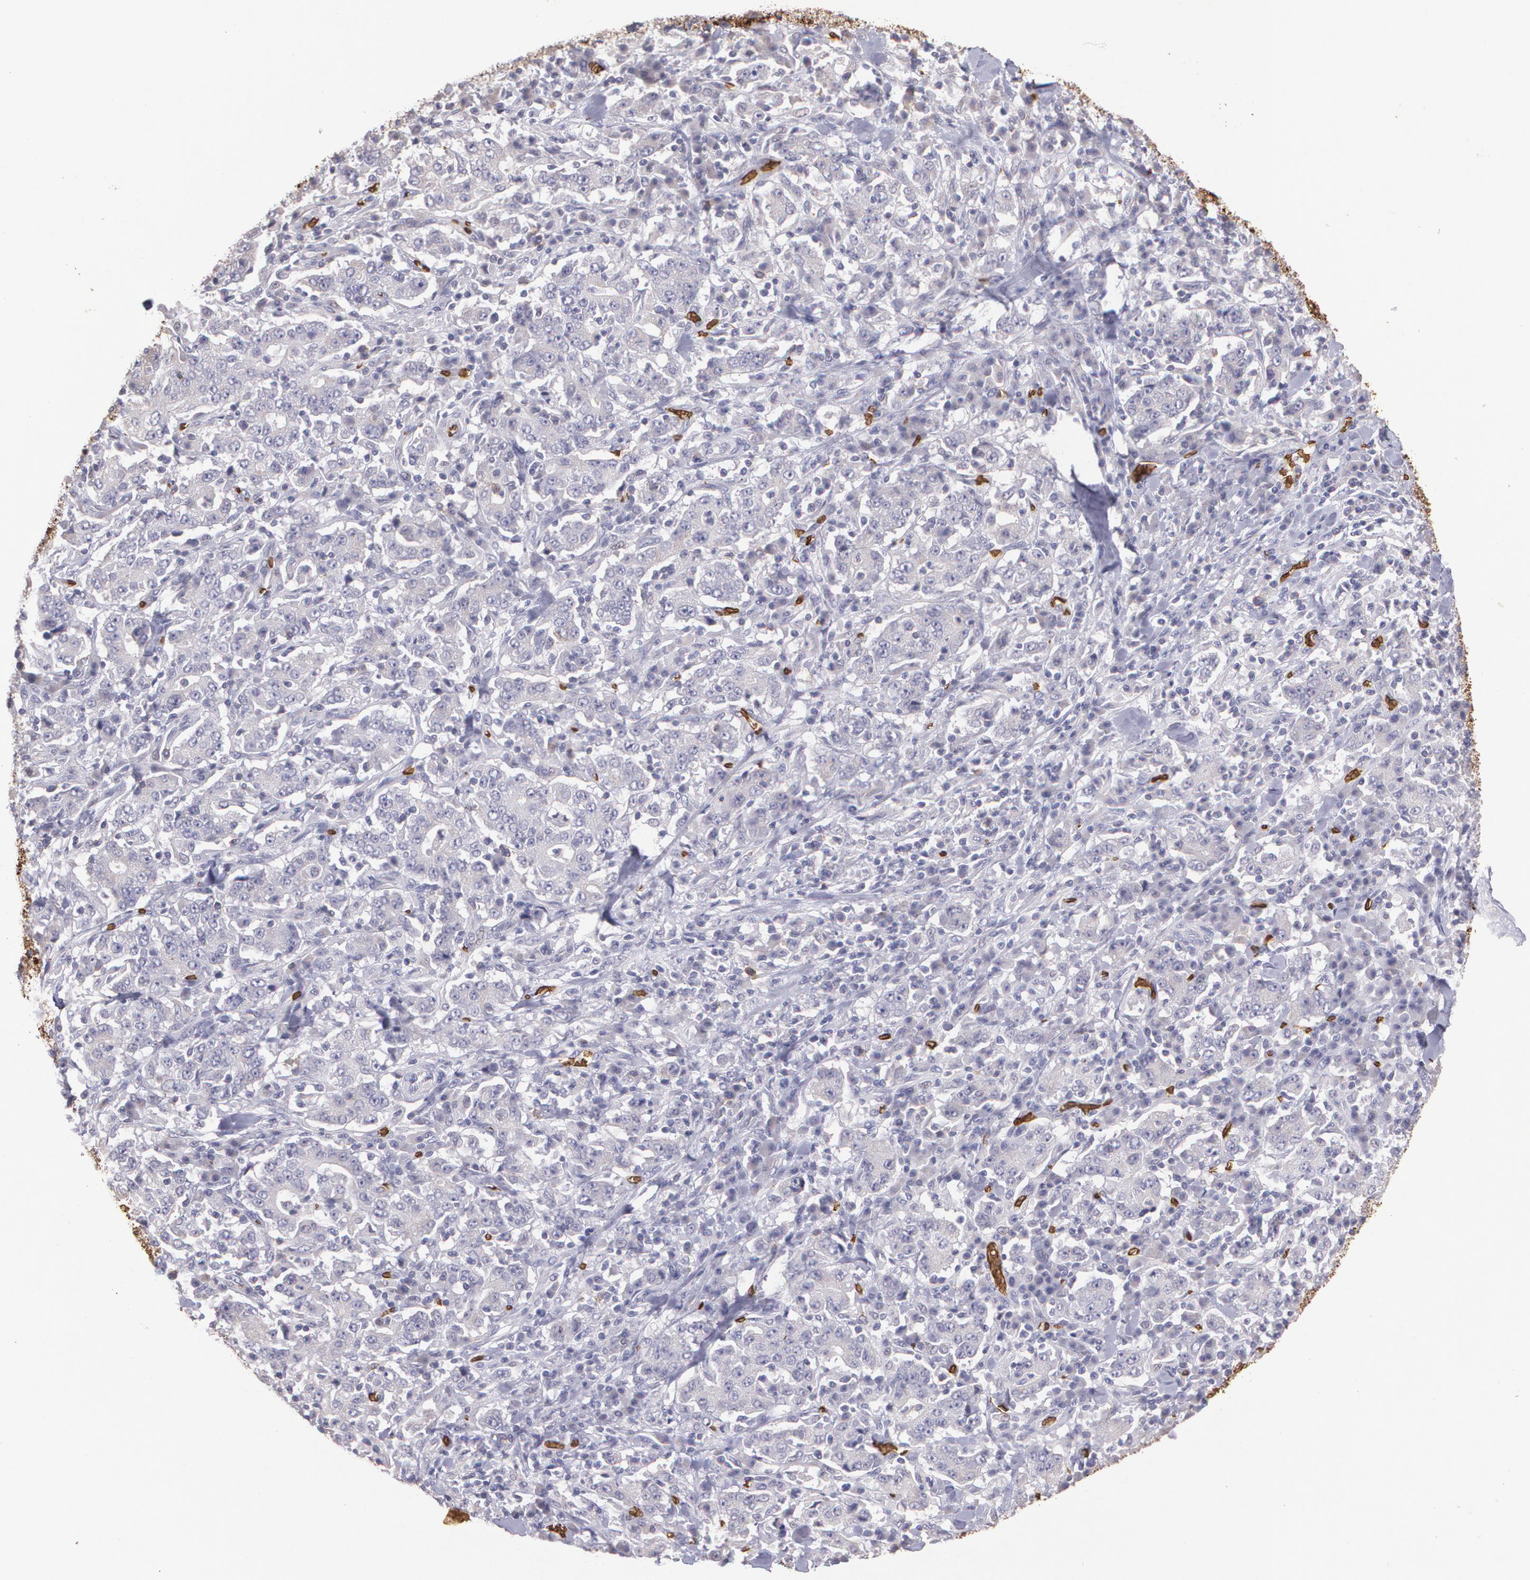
{"staining": {"intensity": "weak", "quantity": "<25%", "location": "cytoplasmic/membranous"}, "tissue": "stomach cancer", "cell_type": "Tumor cells", "image_type": "cancer", "snomed": [{"axis": "morphology", "description": "Normal tissue, NOS"}, {"axis": "morphology", "description": "Adenocarcinoma, NOS"}, {"axis": "topography", "description": "Stomach, upper"}, {"axis": "topography", "description": "Stomach"}], "caption": "Immunohistochemical staining of stomach cancer demonstrates no significant expression in tumor cells.", "gene": "SLC2A1", "patient": {"sex": "male", "age": 59}}